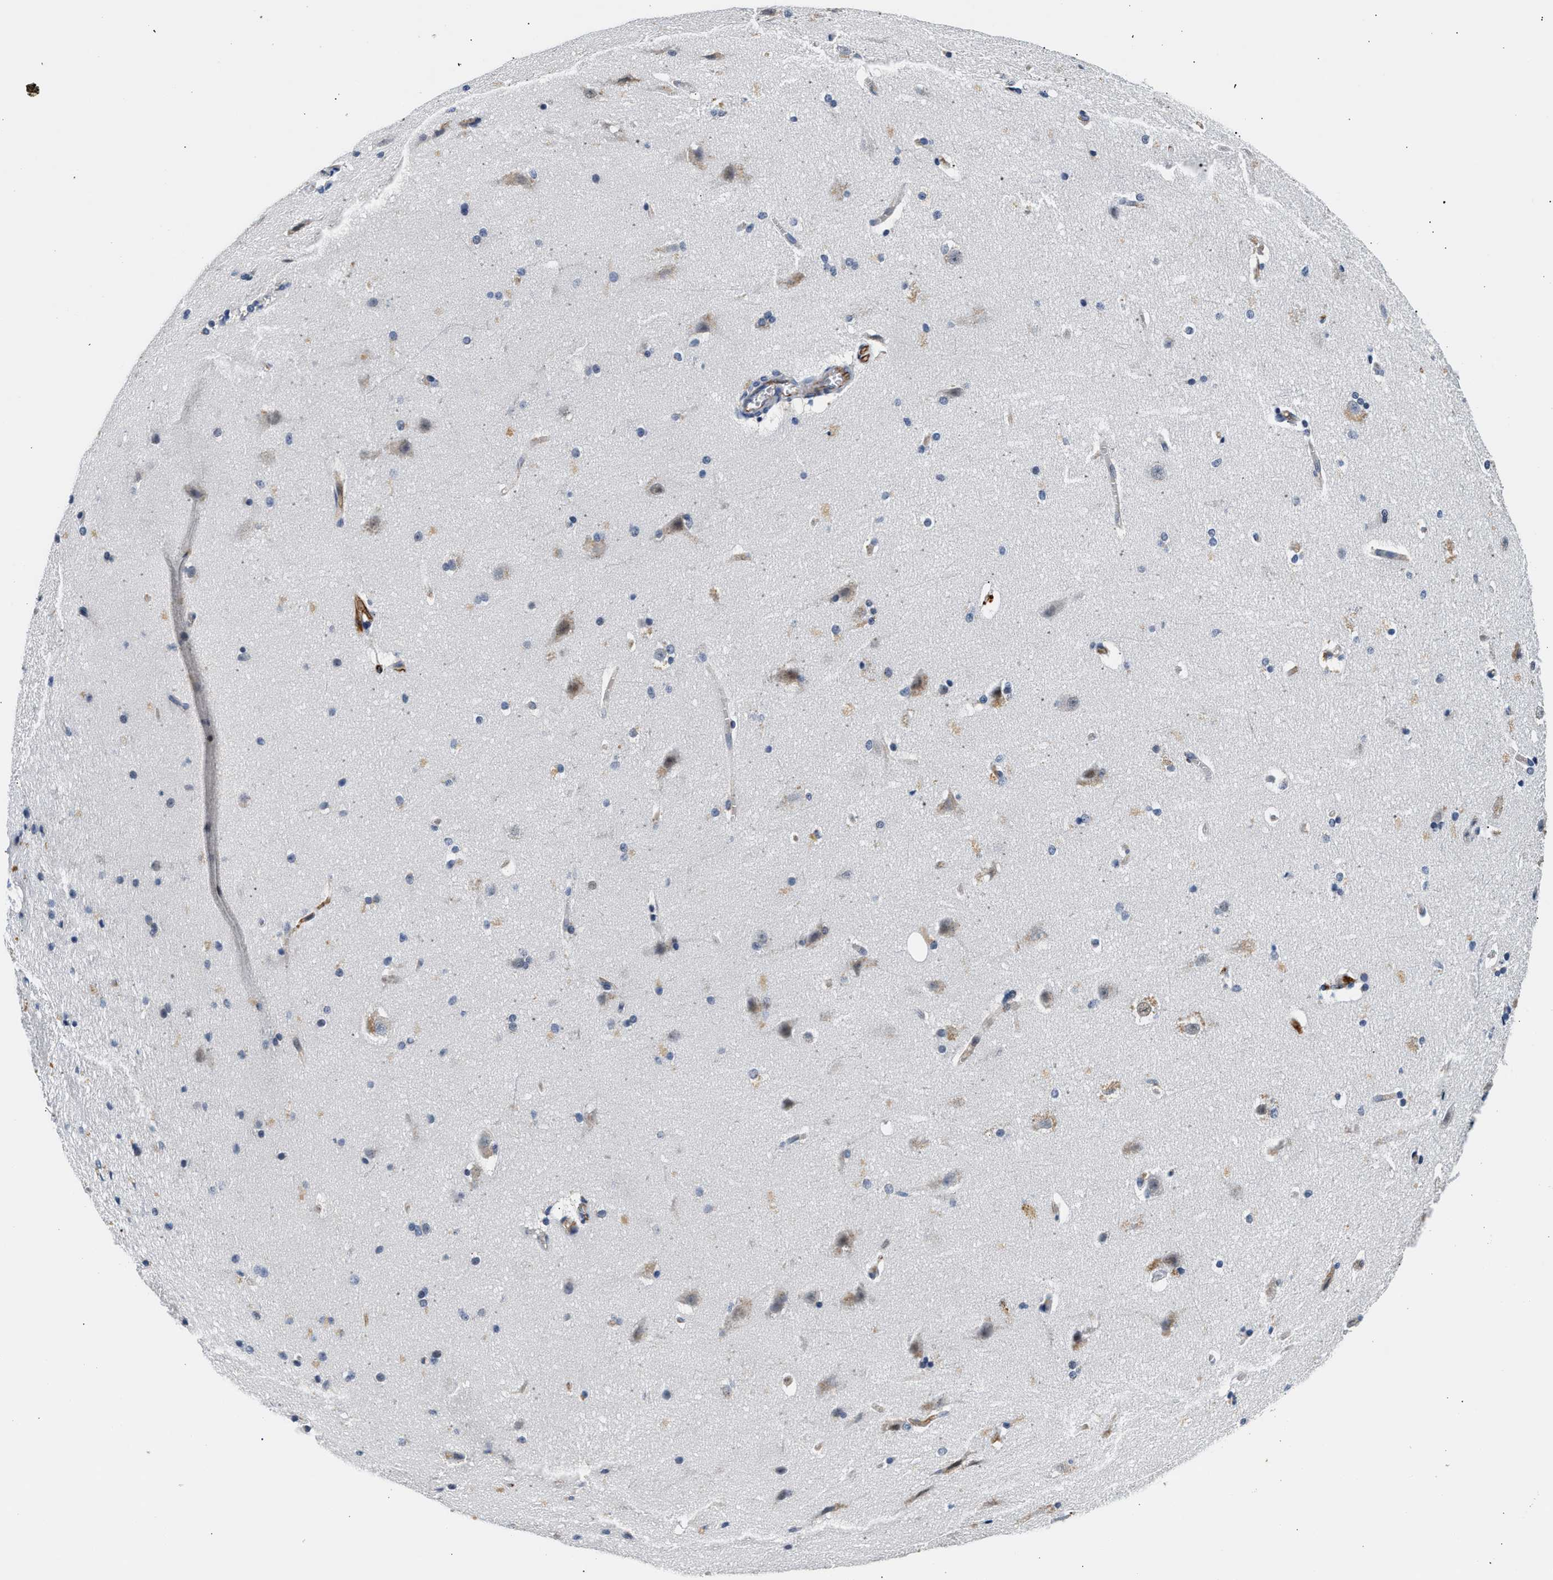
{"staining": {"intensity": "weak", "quantity": "25%-75%", "location": "cytoplasmic/membranous"}, "tissue": "cerebral cortex", "cell_type": "Endothelial cells", "image_type": "normal", "snomed": [{"axis": "morphology", "description": "Normal tissue, NOS"}, {"axis": "topography", "description": "Cerebral cortex"}, {"axis": "topography", "description": "Hippocampus"}], "caption": "Unremarkable cerebral cortex exhibits weak cytoplasmic/membranous expression in approximately 25%-75% of endothelial cells (DAB IHC, brown staining for protein, blue staining for nuclei)..", "gene": "MED22", "patient": {"sex": "female", "age": 19}}